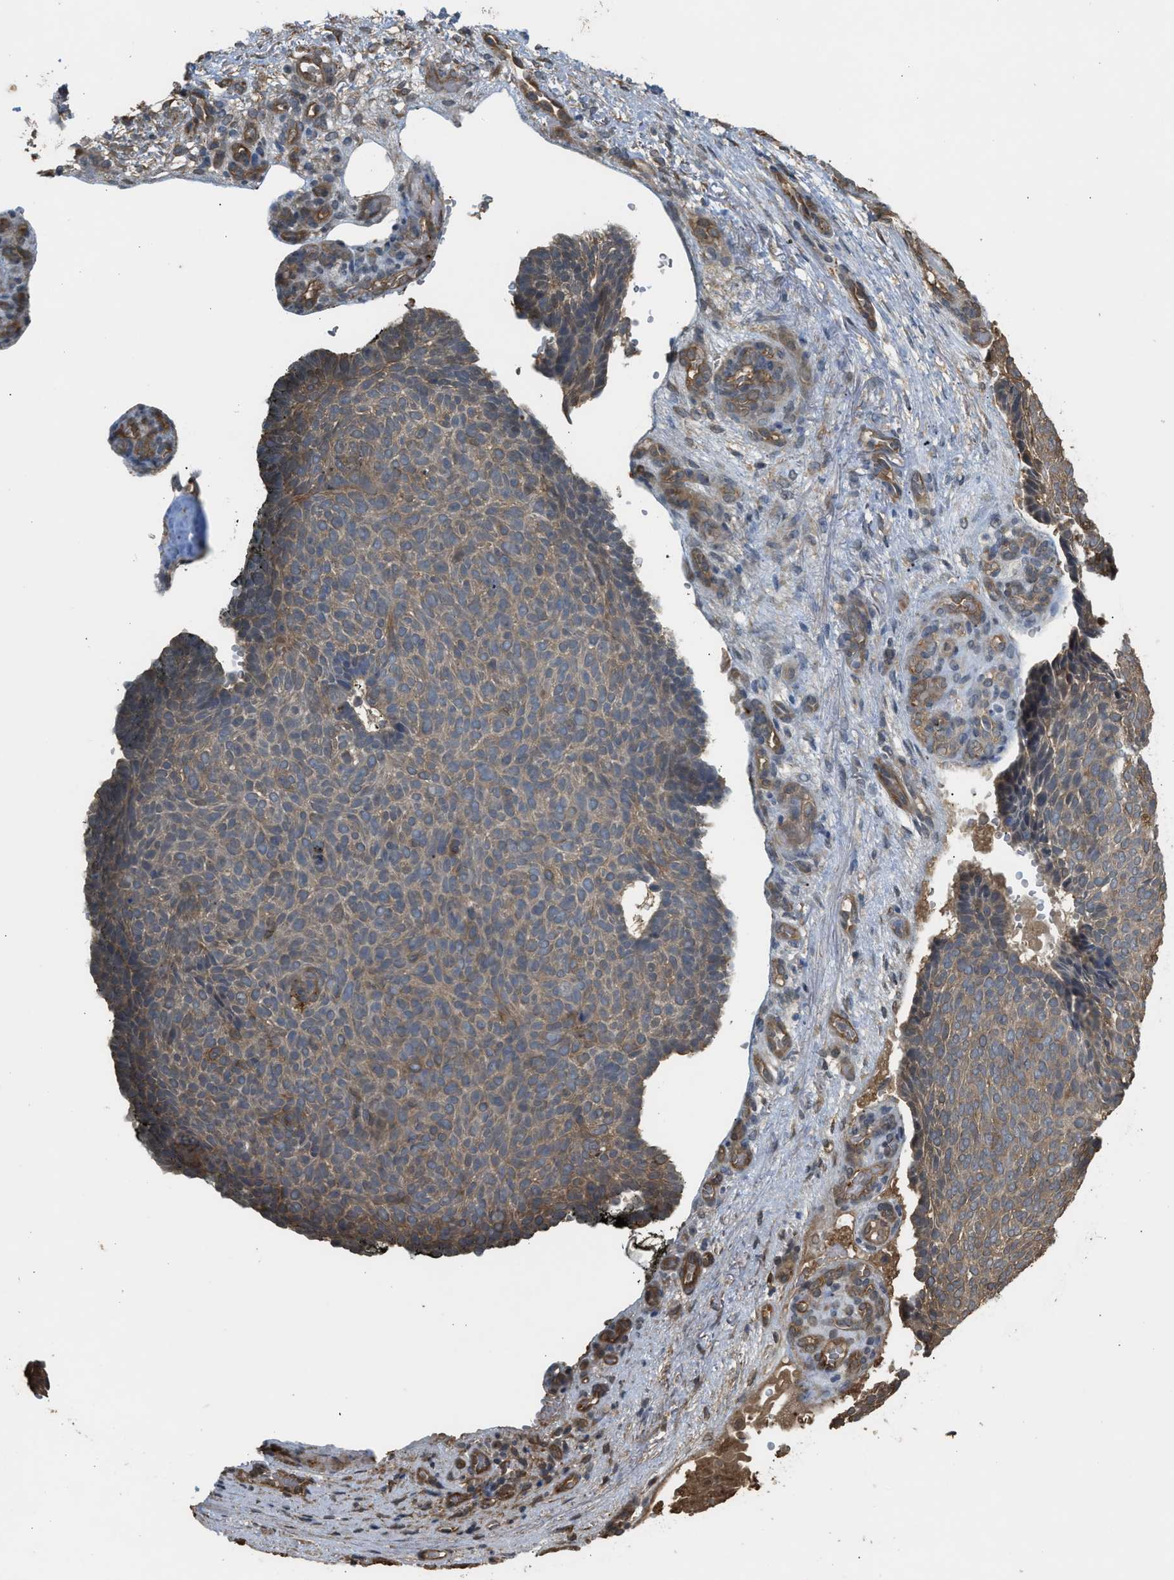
{"staining": {"intensity": "weak", "quantity": "<25%", "location": "cytoplasmic/membranous"}, "tissue": "skin cancer", "cell_type": "Tumor cells", "image_type": "cancer", "snomed": [{"axis": "morphology", "description": "Basal cell carcinoma"}, {"axis": "topography", "description": "Skin"}], "caption": "This photomicrograph is of skin cancer stained with IHC to label a protein in brown with the nuclei are counter-stained blue. There is no staining in tumor cells. The staining is performed using DAB (3,3'-diaminobenzidine) brown chromogen with nuclei counter-stained in using hematoxylin.", "gene": "BAG3", "patient": {"sex": "male", "age": 61}}